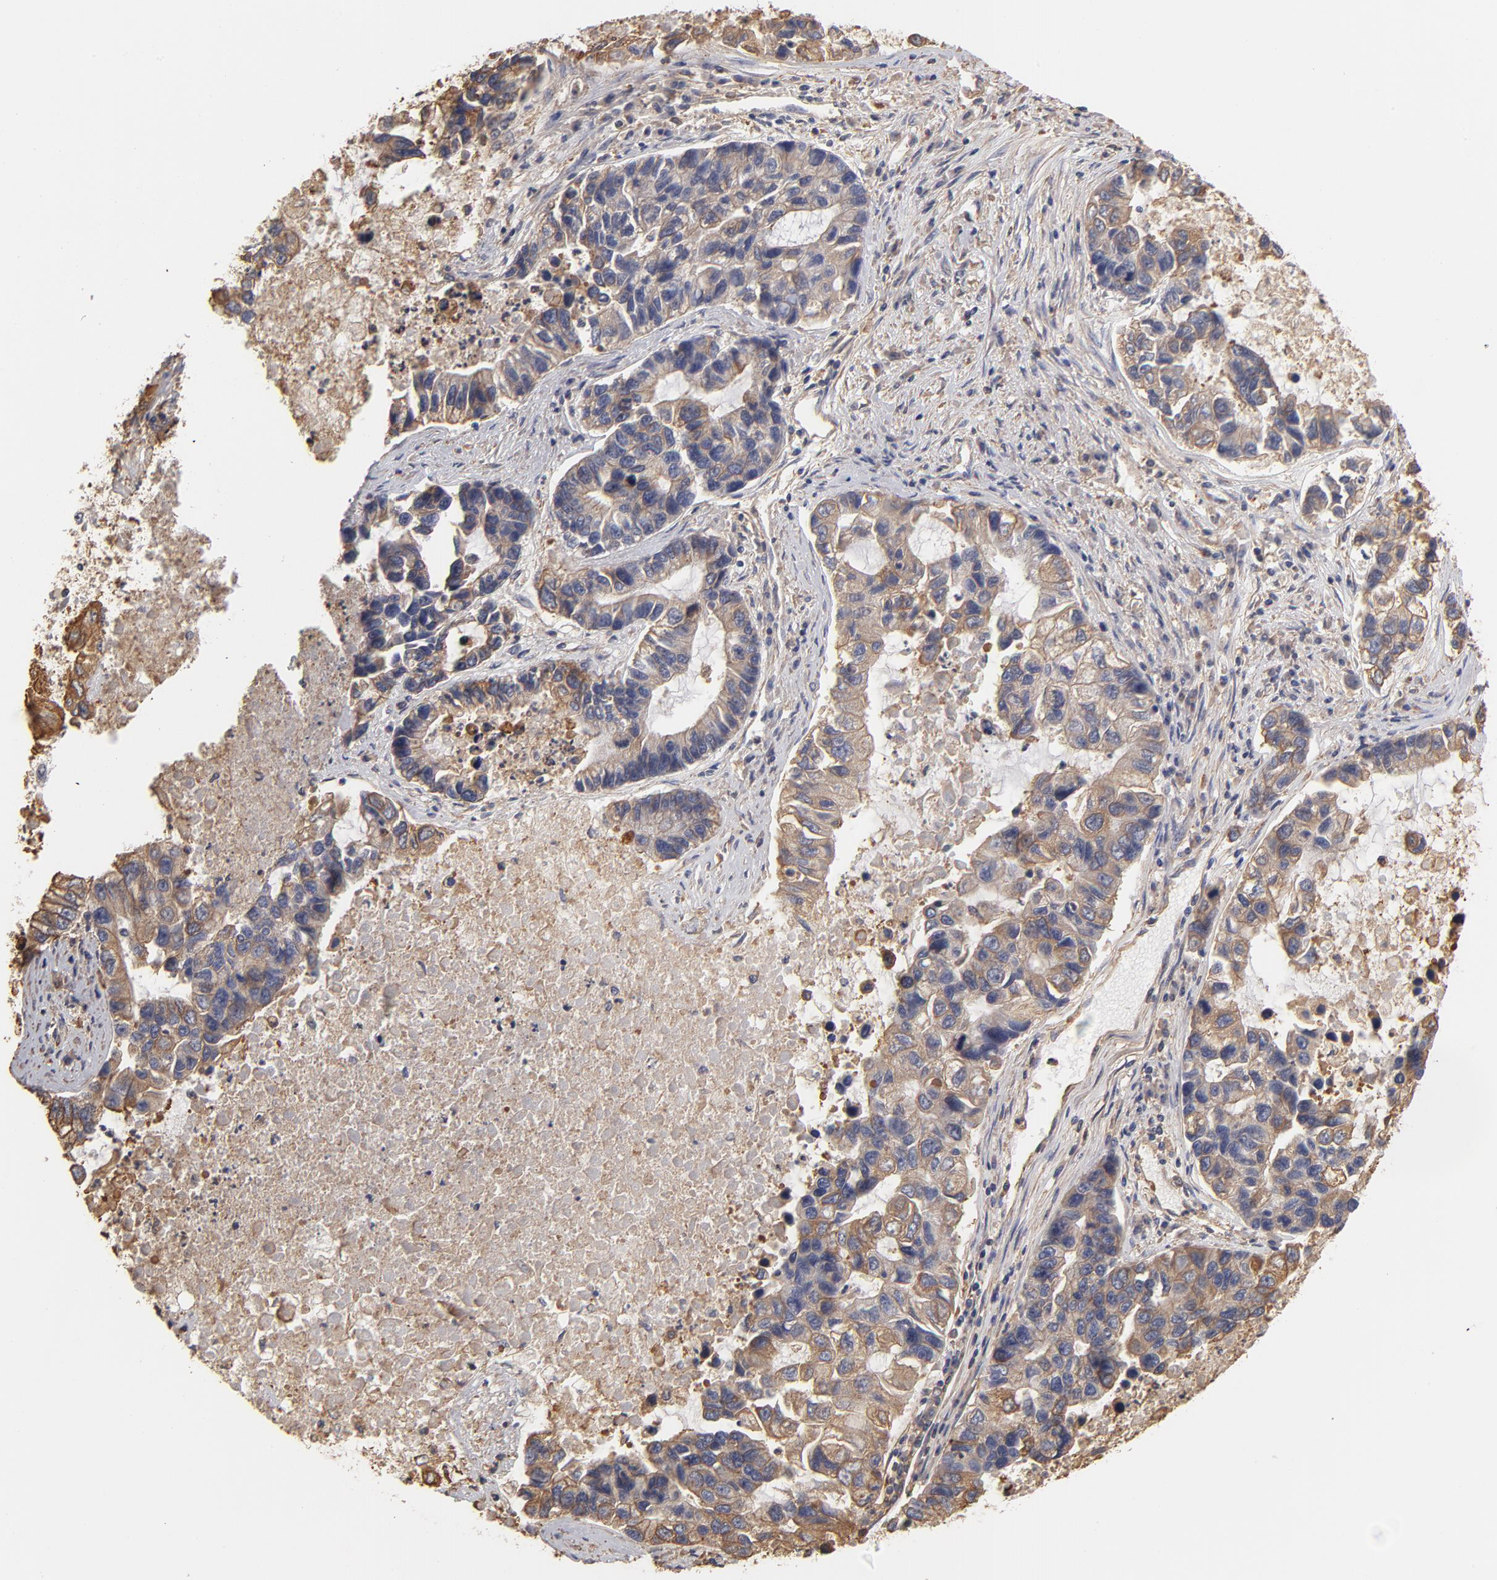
{"staining": {"intensity": "weak", "quantity": "25%-75%", "location": "cytoplasmic/membranous"}, "tissue": "lung cancer", "cell_type": "Tumor cells", "image_type": "cancer", "snomed": [{"axis": "morphology", "description": "Adenocarcinoma, NOS"}, {"axis": "topography", "description": "Lung"}], "caption": "Weak cytoplasmic/membranous expression for a protein is seen in approximately 25%-75% of tumor cells of lung cancer (adenocarcinoma) using IHC.", "gene": "FCMR", "patient": {"sex": "female", "age": 51}}